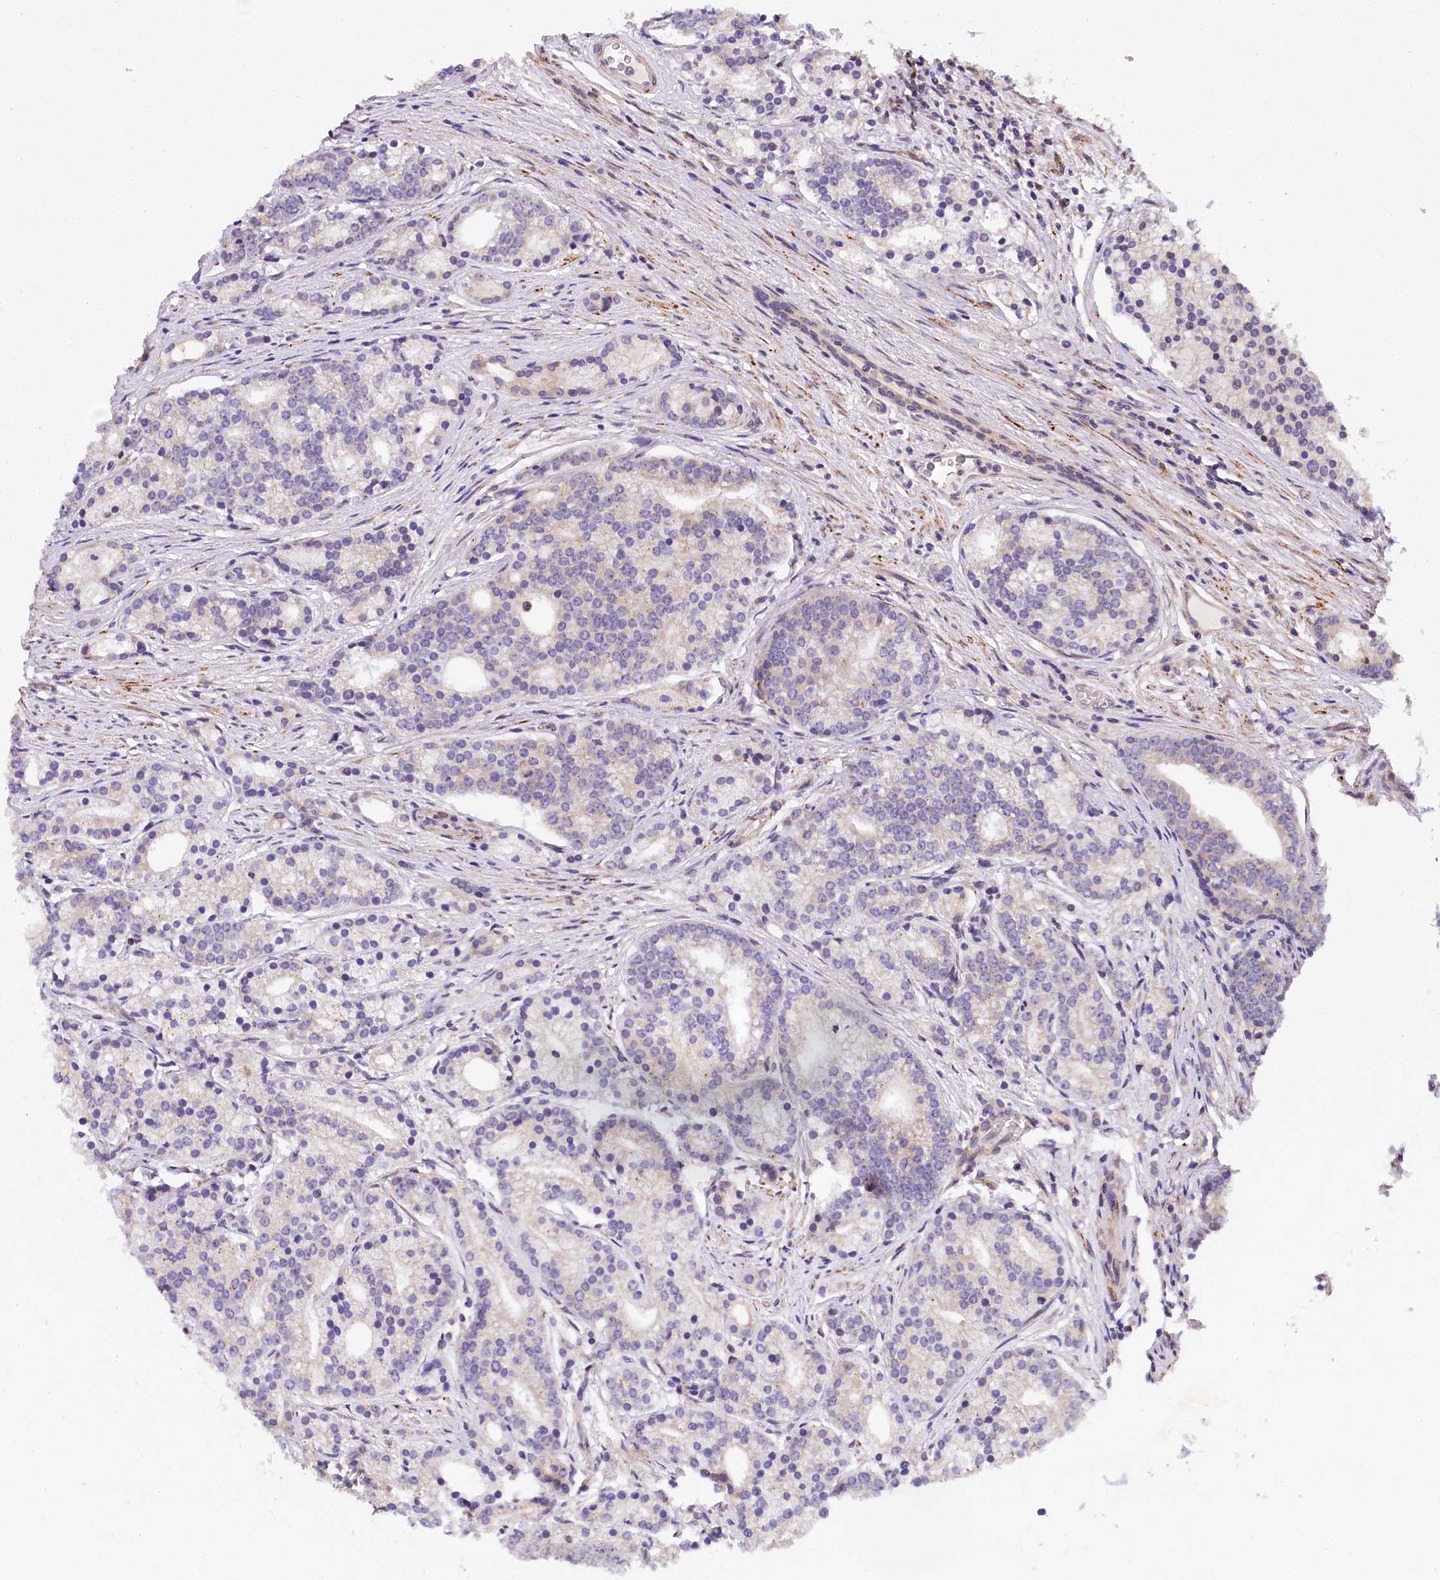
{"staining": {"intensity": "negative", "quantity": "none", "location": "none"}, "tissue": "prostate cancer", "cell_type": "Tumor cells", "image_type": "cancer", "snomed": [{"axis": "morphology", "description": "Adenocarcinoma, Low grade"}, {"axis": "topography", "description": "Prostate"}], "caption": "Protein analysis of prostate cancer (adenocarcinoma (low-grade)) exhibits no significant positivity in tumor cells.", "gene": "SUPV3L1", "patient": {"sex": "male", "age": 71}}